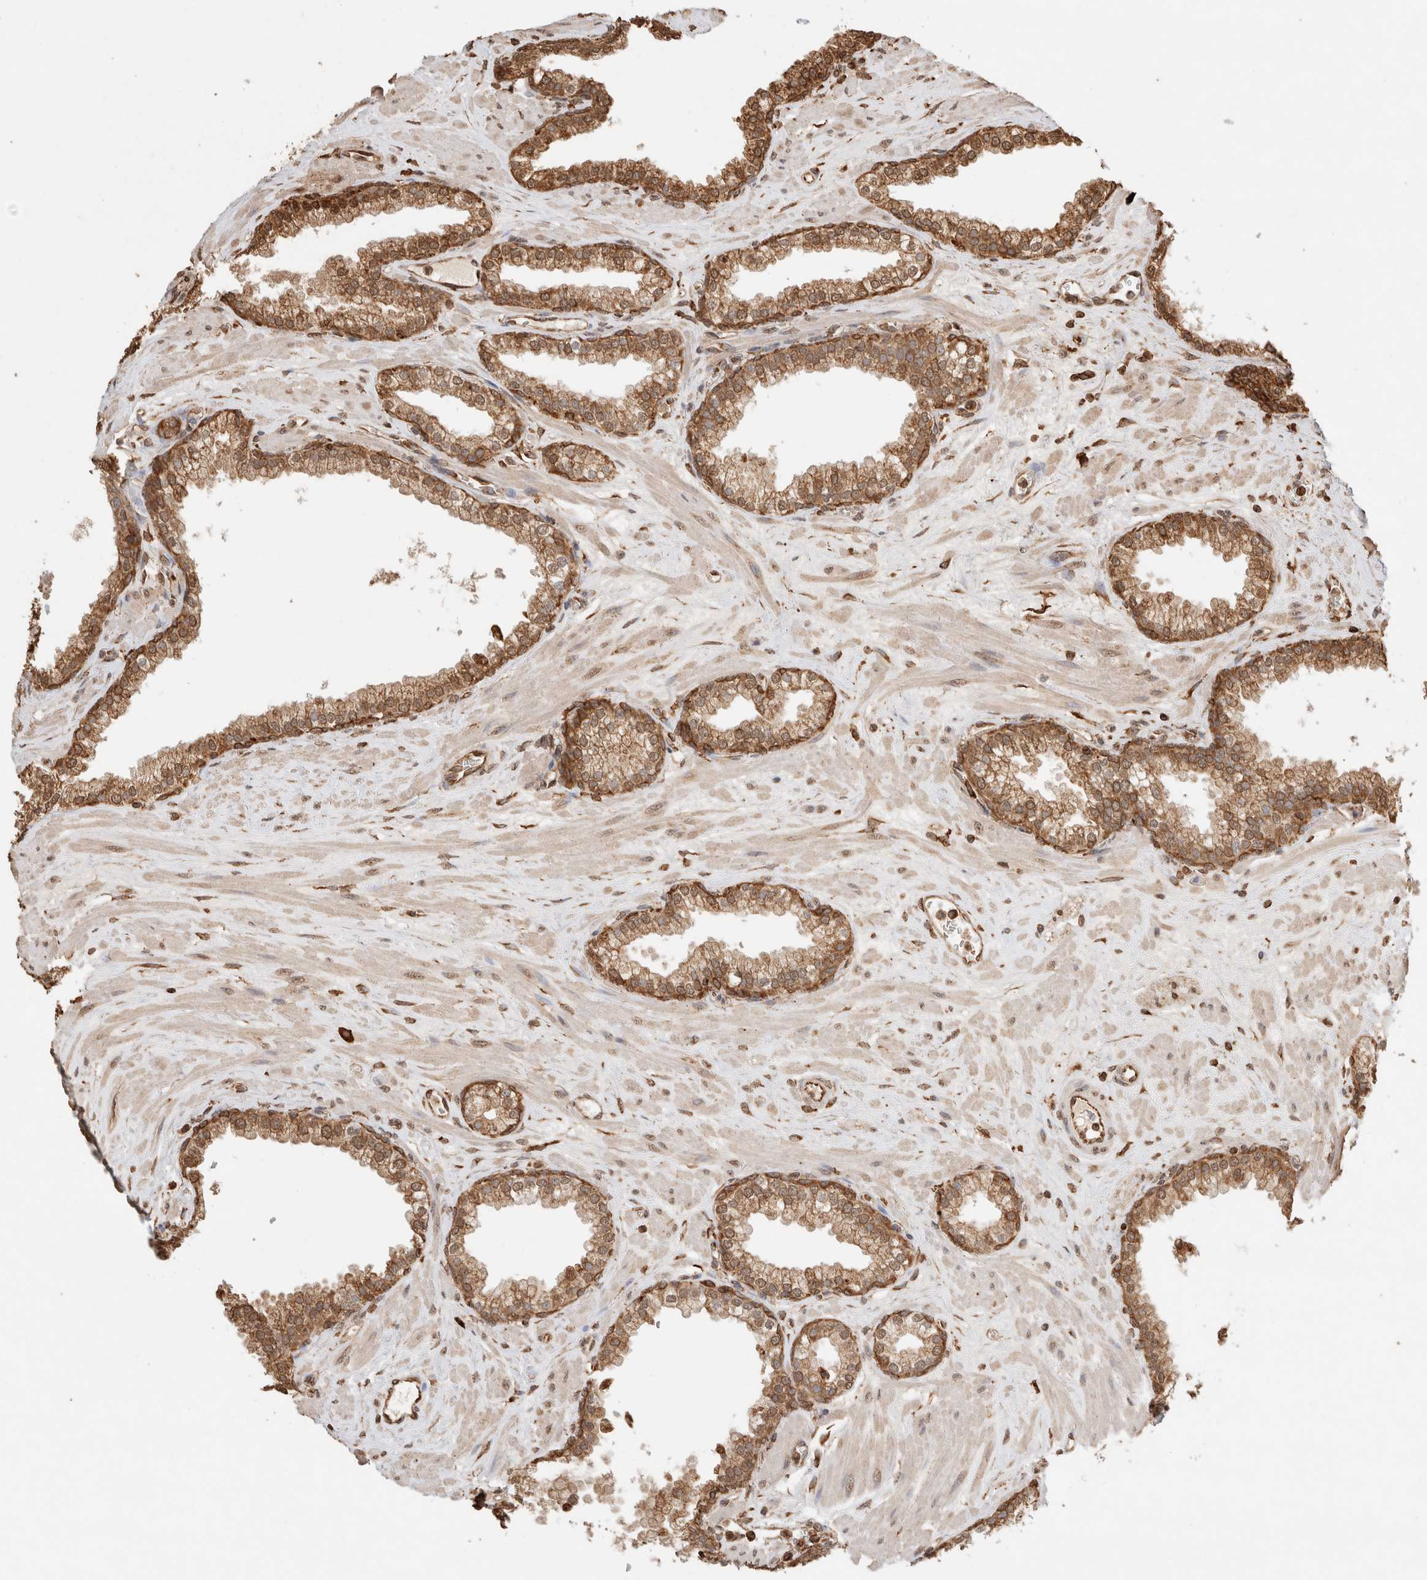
{"staining": {"intensity": "moderate", "quantity": ">75%", "location": "cytoplasmic/membranous"}, "tissue": "prostate", "cell_type": "Glandular cells", "image_type": "normal", "snomed": [{"axis": "morphology", "description": "Normal tissue, NOS"}, {"axis": "morphology", "description": "Urothelial carcinoma, Low grade"}, {"axis": "topography", "description": "Urinary bladder"}, {"axis": "topography", "description": "Prostate"}], "caption": "The histopathology image shows staining of unremarkable prostate, revealing moderate cytoplasmic/membranous protein expression (brown color) within glandular cells. The protein of interest is stained brown, and the nuclei are stained in blue (DAB IHC with brightfield microscopy, high magnification).", "gene": "ERAP1", "patient": {"sex": "male", "age": 60}}